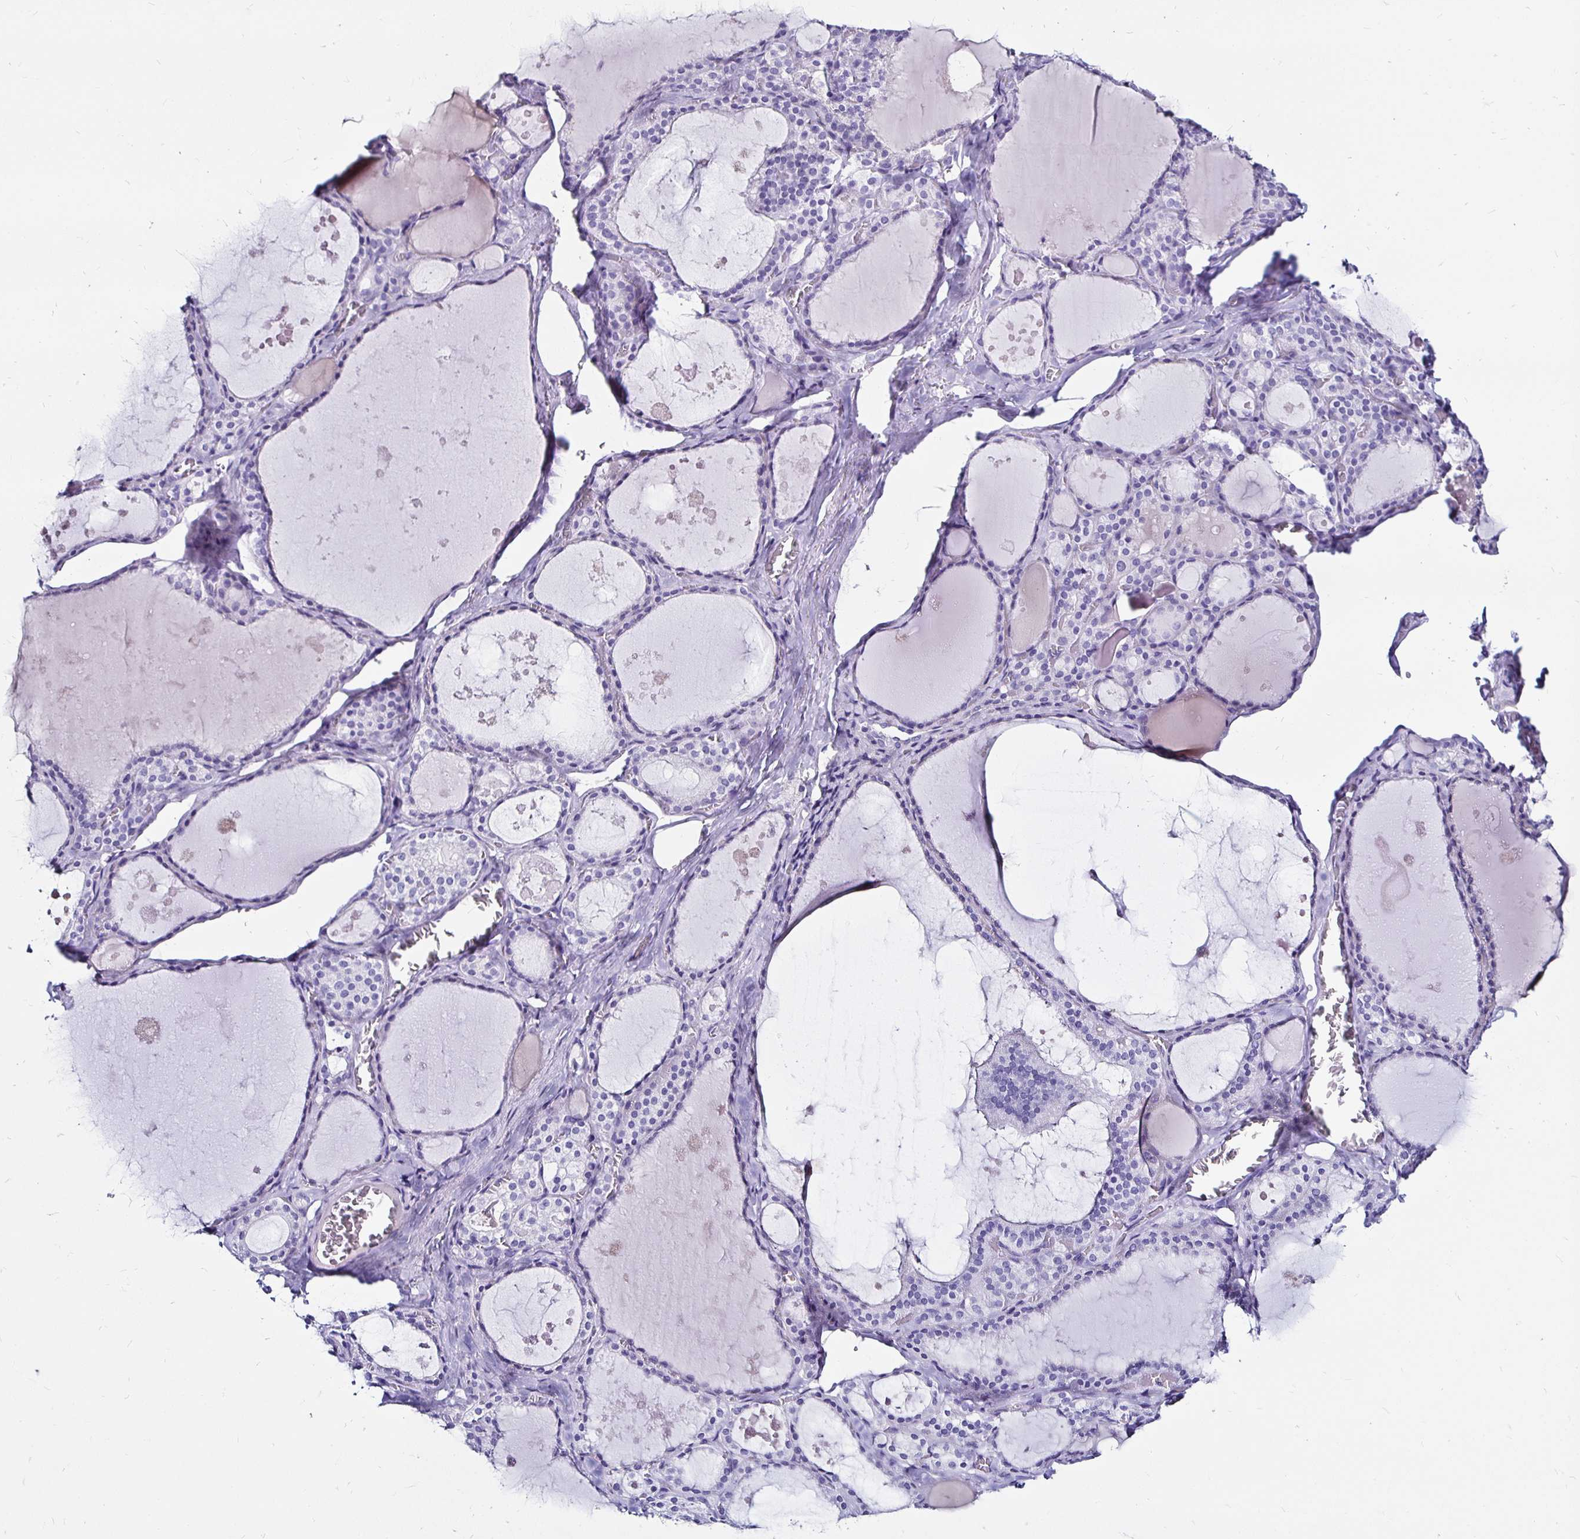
{"staining": {"intensity": "negative", "quantity": "none", "location": "none"}, "tissue": "thyroid gland", "cell_type": "Glandular cells", "image_type": "normal", "snomed": [{"axis": "morphology", "description": "Normal tissue, NOS"}, {"axis": "topography", "description": "Thyroid gland"}], "caption": "Immunohistochemical staining of normal human thyroid gland demonstrates no significant expression in glandular cells.", "gene": "KCNT1", "patient": {"sex": "male", "age": 56}}